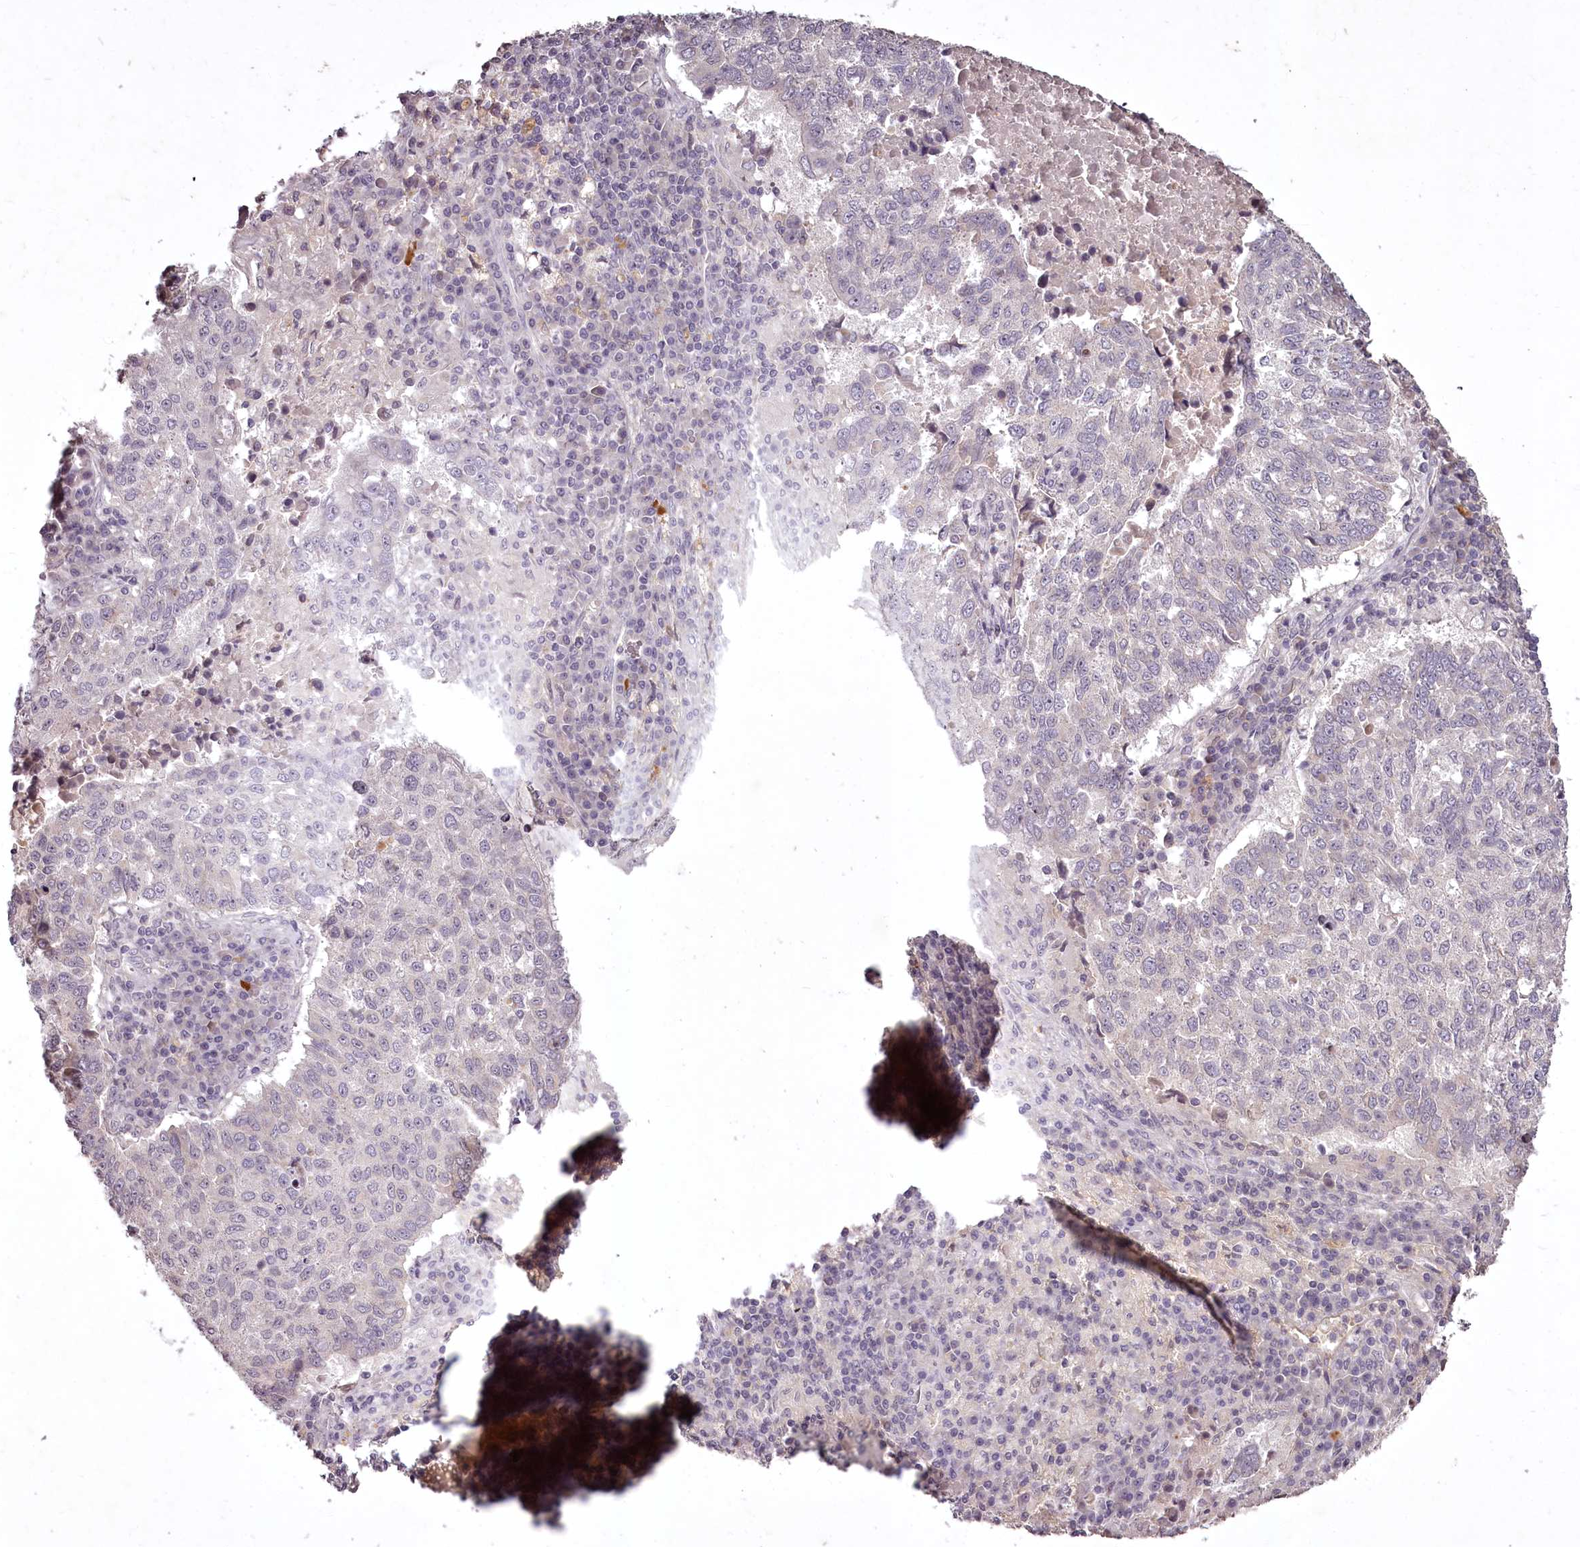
{"staining": {"intensity": "negative", "quantity": "none", "location": "none"}, "tissue": "lung cancer", "cell_type": "Tumor cells", "image_type": "cancer", "snomed": [{"axis": "morphology", "description": "Squamous cell carcinoma, NOS"}, {"axis": "topography", "description": "Lung"}], "caption": "An immunohistochemistry photomicrograph of lung squamous cell carcinoma is shown. There is no staining in tumor cells of lung squamous cell carcinoma.", "gene": "RBMXL2", "patient": {"sex": "male", "age": 73}}